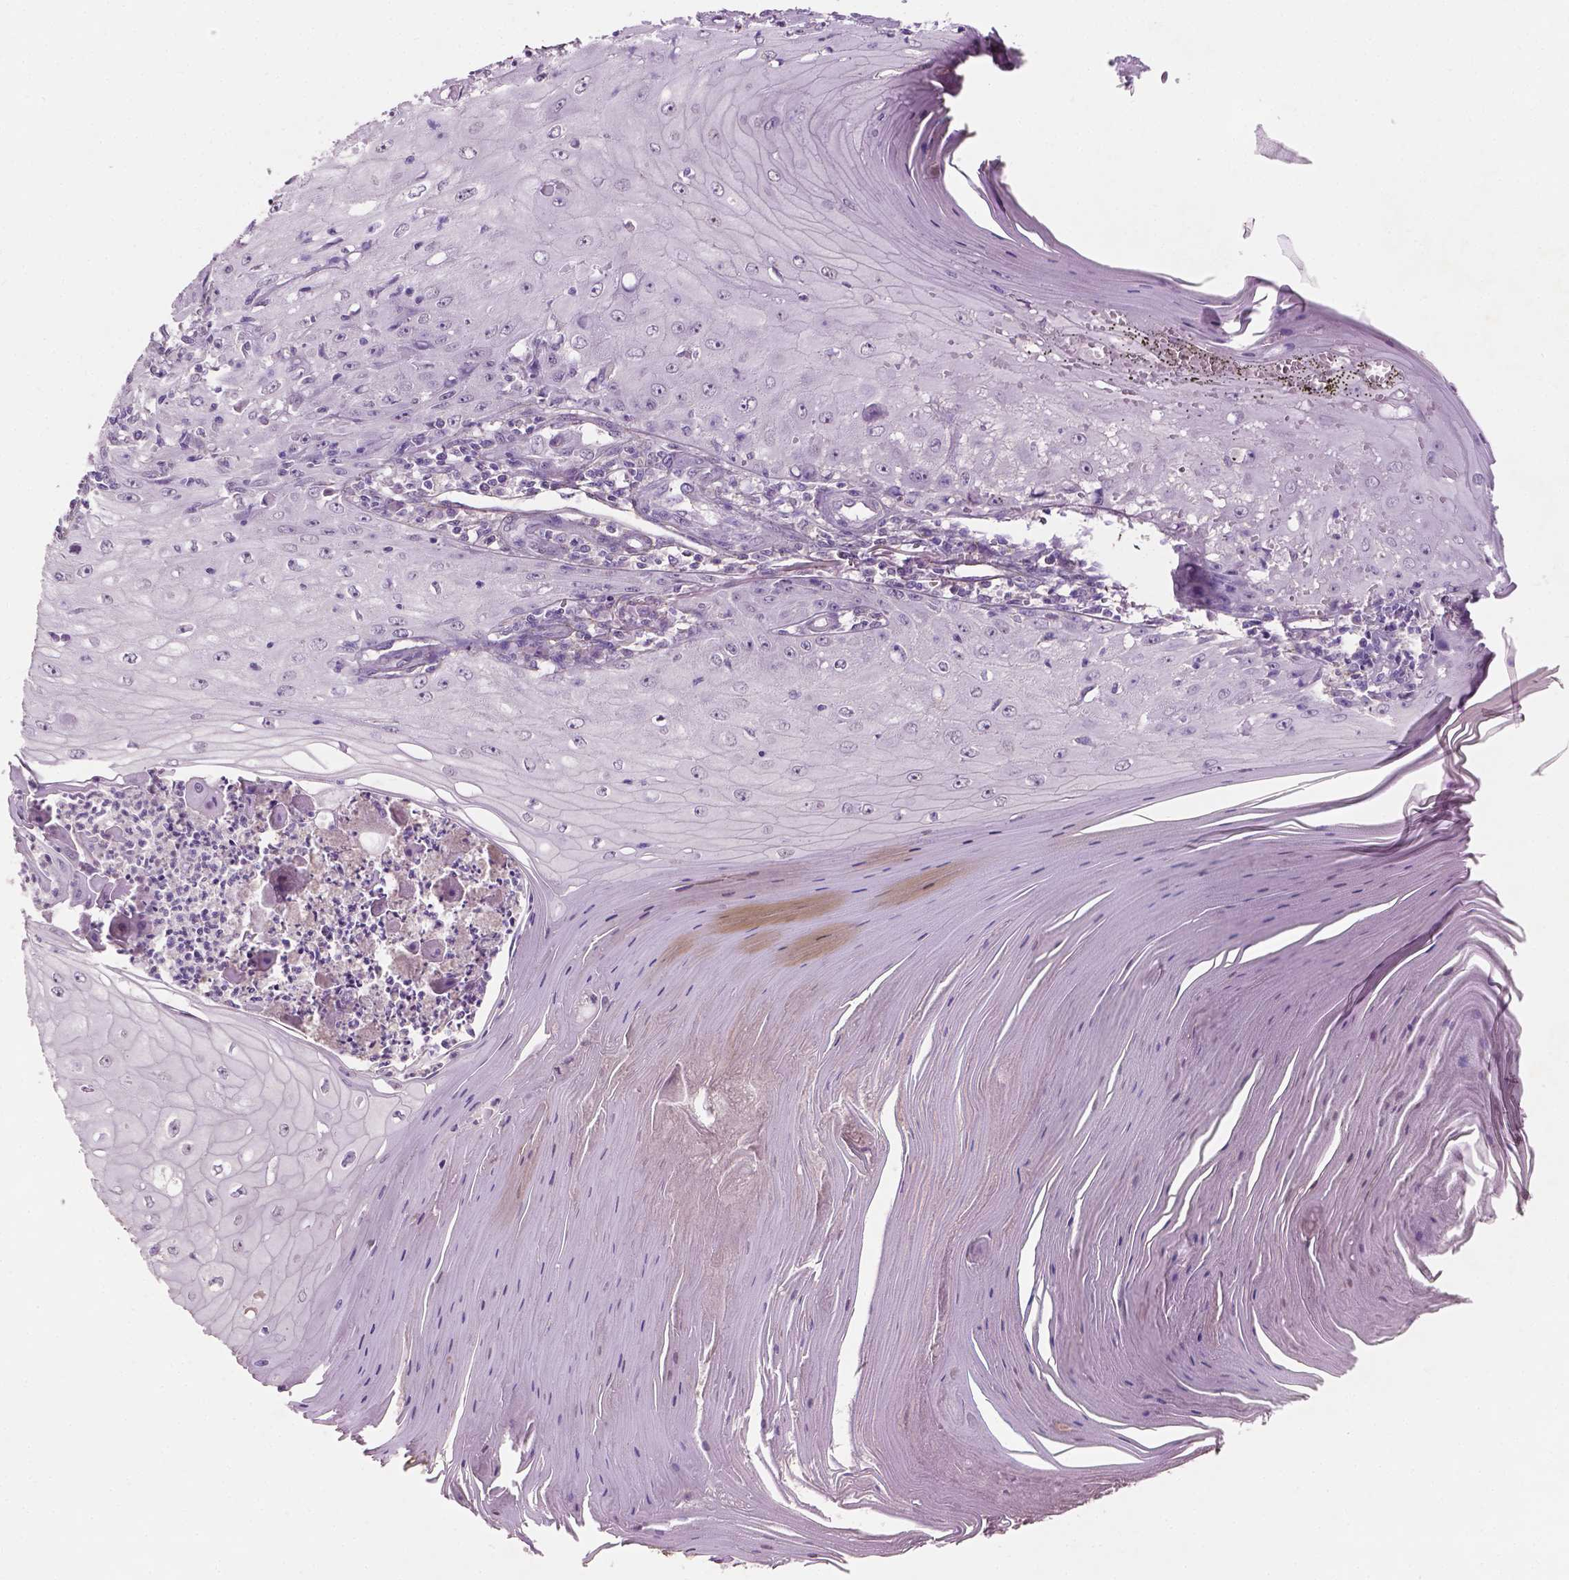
{"staining": {"intensity": "negative", "quantity": "none", "location": "none"}, "tissue": "skin cancer", "cell_type": "Tumor cells", "image_type": "cancer", "snomed": [{"axis": "morphology", "description": "Squamous cell carcinoma, NOS"}, {"axis": "topography", "description": "Skin"}], "caption": "Immunohistochemistry micrograph of neoplastic tissue: human skin cancer stained with DAB (3,3'-diaminobenzidine) demonstrates no significant protein expression in tumor cells.", "gene": "DLG2", "patient": {"sex": "female", "age": 73}}